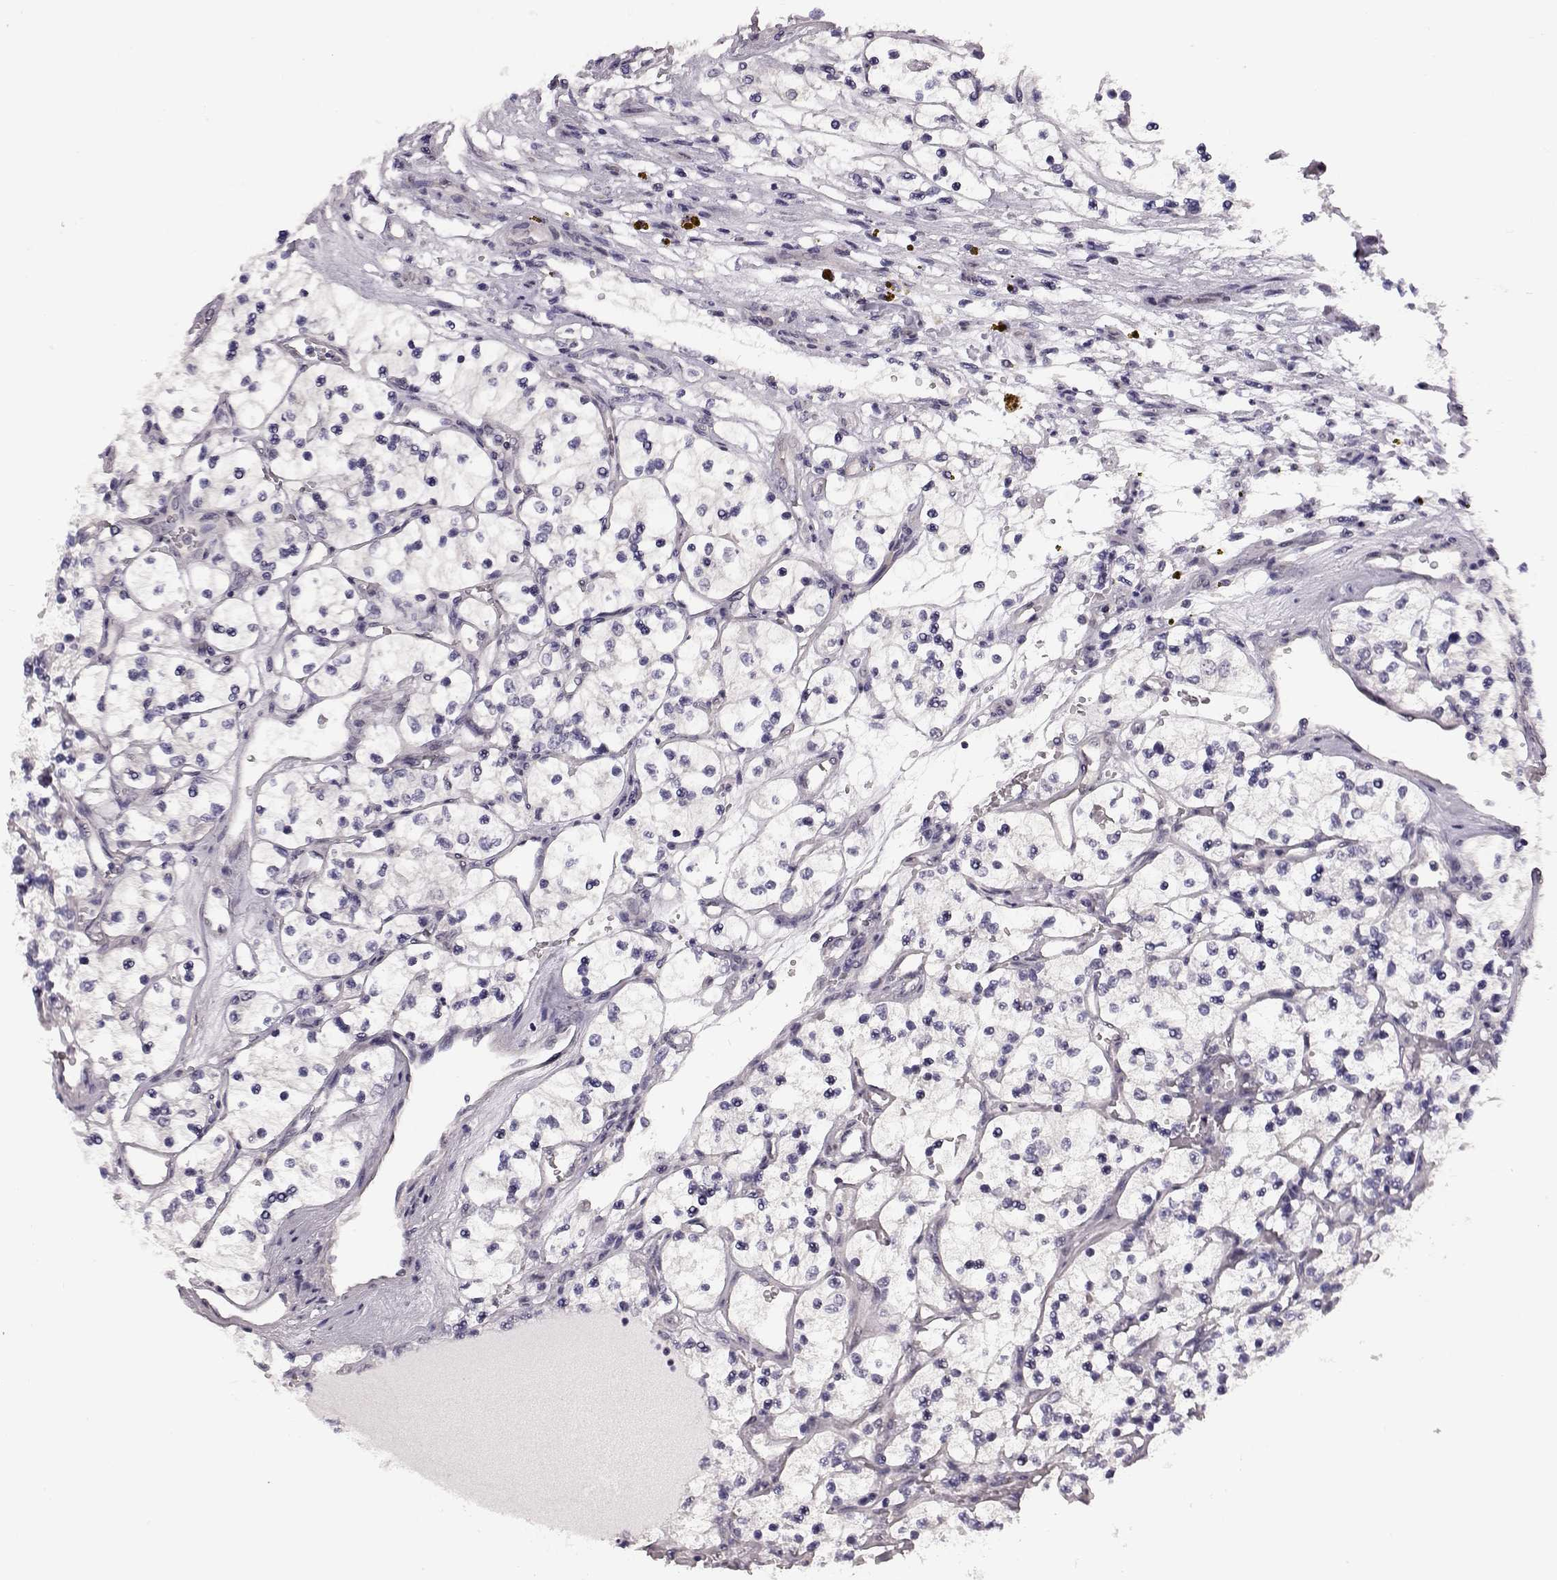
{"staining": {"intensity": "negative", "quantity": "none", "location": "none"}, "tissue": "renal cancer", "cell_type": "Tumor cells", "image_type": "cancer", "snomed": [{"axis": "morphology", "description": "Adenocarcinoma, NOS"}, {"axis": "topography", "description": "Kidney"}], "caption": "Adenocarcinoma (renal) was stained to show a protein in brown. There is no significant positivity in tumor cells.", "gene": "C10orf62", "patient": {"sex": "female", "age": 69}}